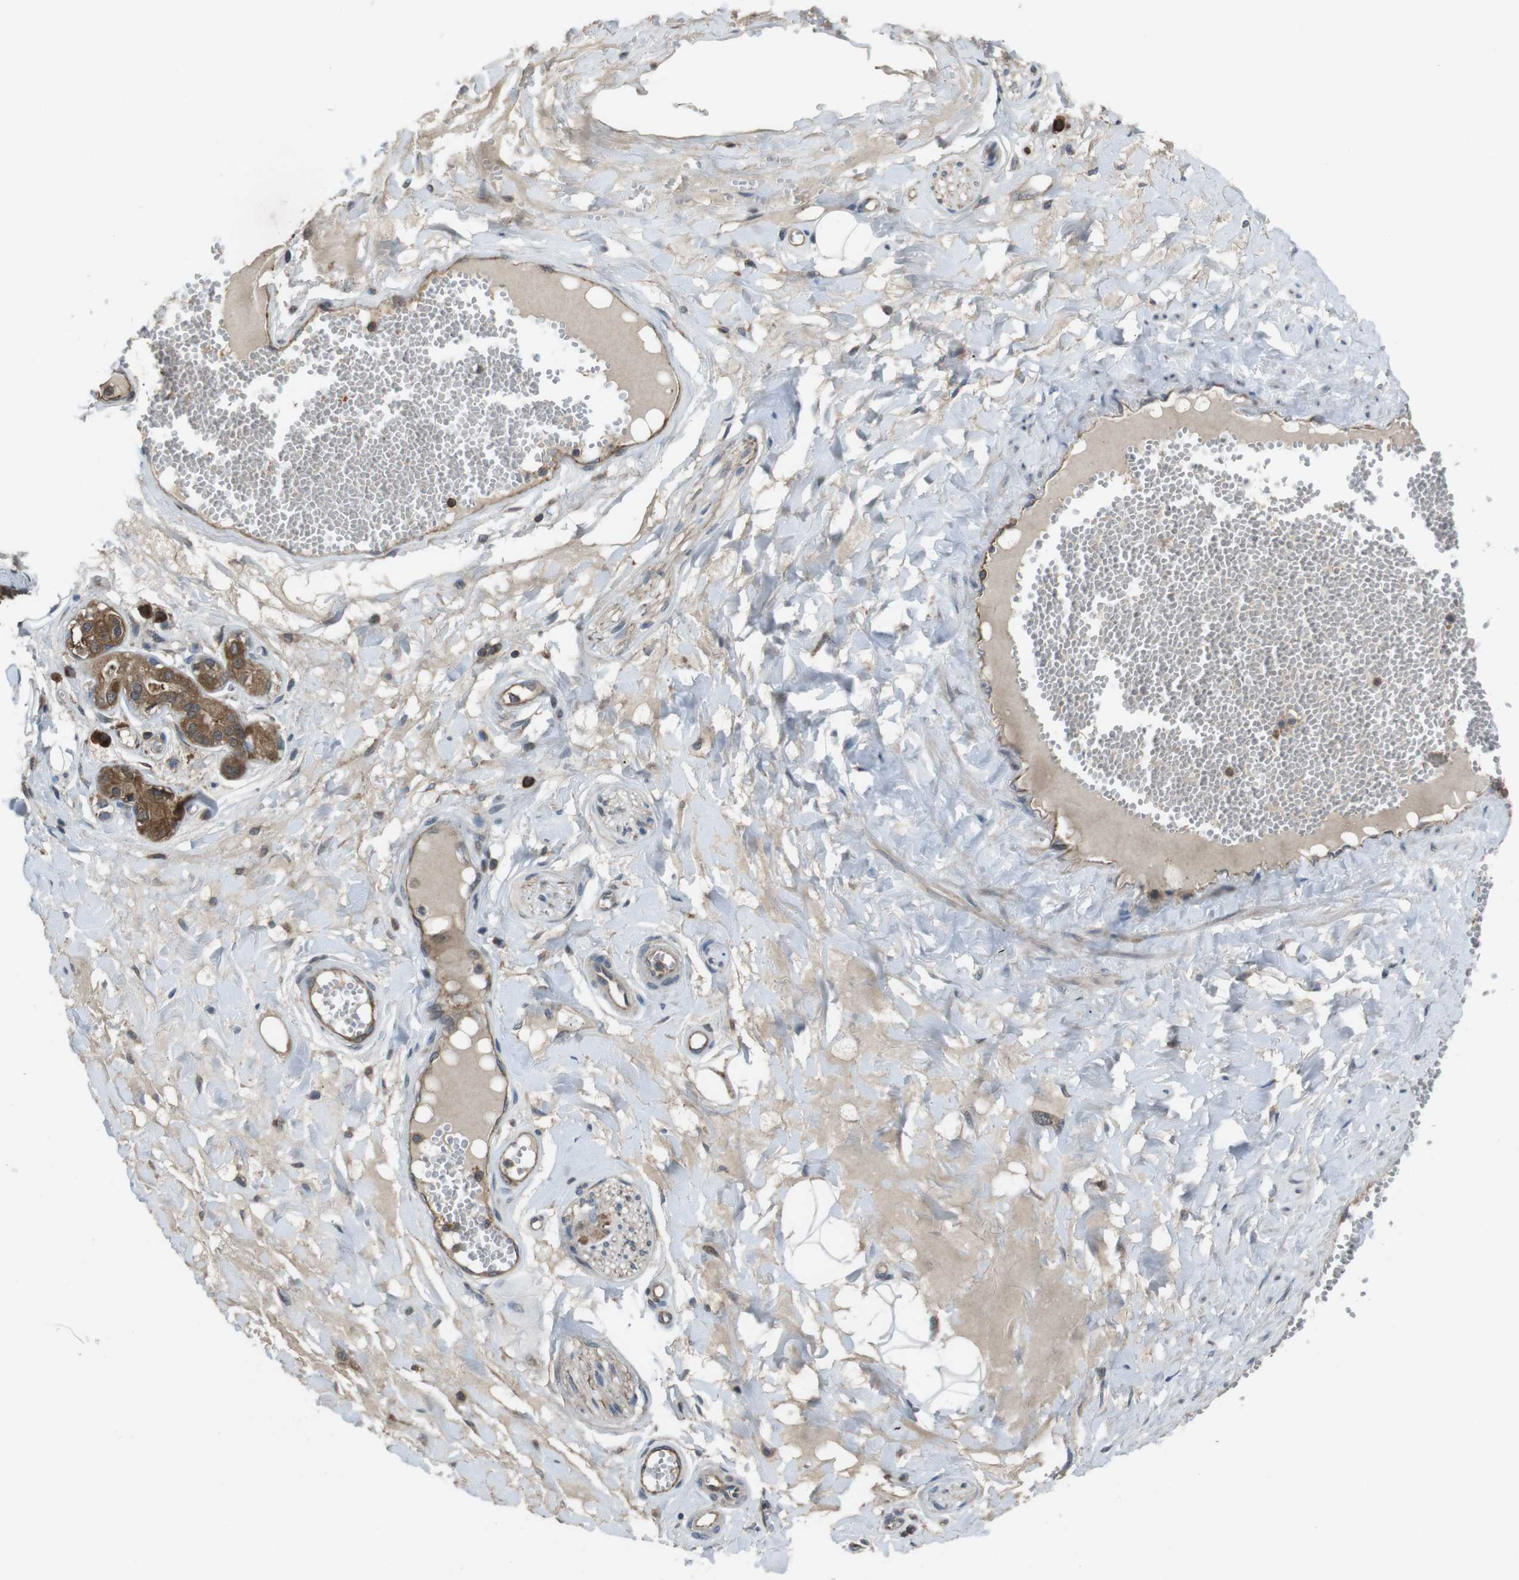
{"staining": {"intensity": "moderate", "quantity": "25%-75%", "location": "cytoplasmic/membranous"}, "tissue": "adipose tissue", "cell_type": "Adipocytes", "image_type": "normal", "snomed": [{"axis": "morphology", "description": "Normal tissue, NOS"}, {"axis": "morphology", "description": "Inflammation, NOS"}, {"axis": "topography", "description": "Salivary gland"}, {"axis": "topography", "description": "Peripheral nerve tissue"}], "caption": "Immunohistochemistry (IHC) staining of normal adipose tissue, which shows medium levels of moderate cytoplasmic/membranous expression in about 25%-75% of adipocytes indicating moderate cytoplasmic/membranous protein staining. The staining was performed using DAB (brown) for protein detection and nuclei were counterstained in hematoxylin (blue).", "gene": "SLC22A23", "patient": {"sex": "female", "age": 75}}